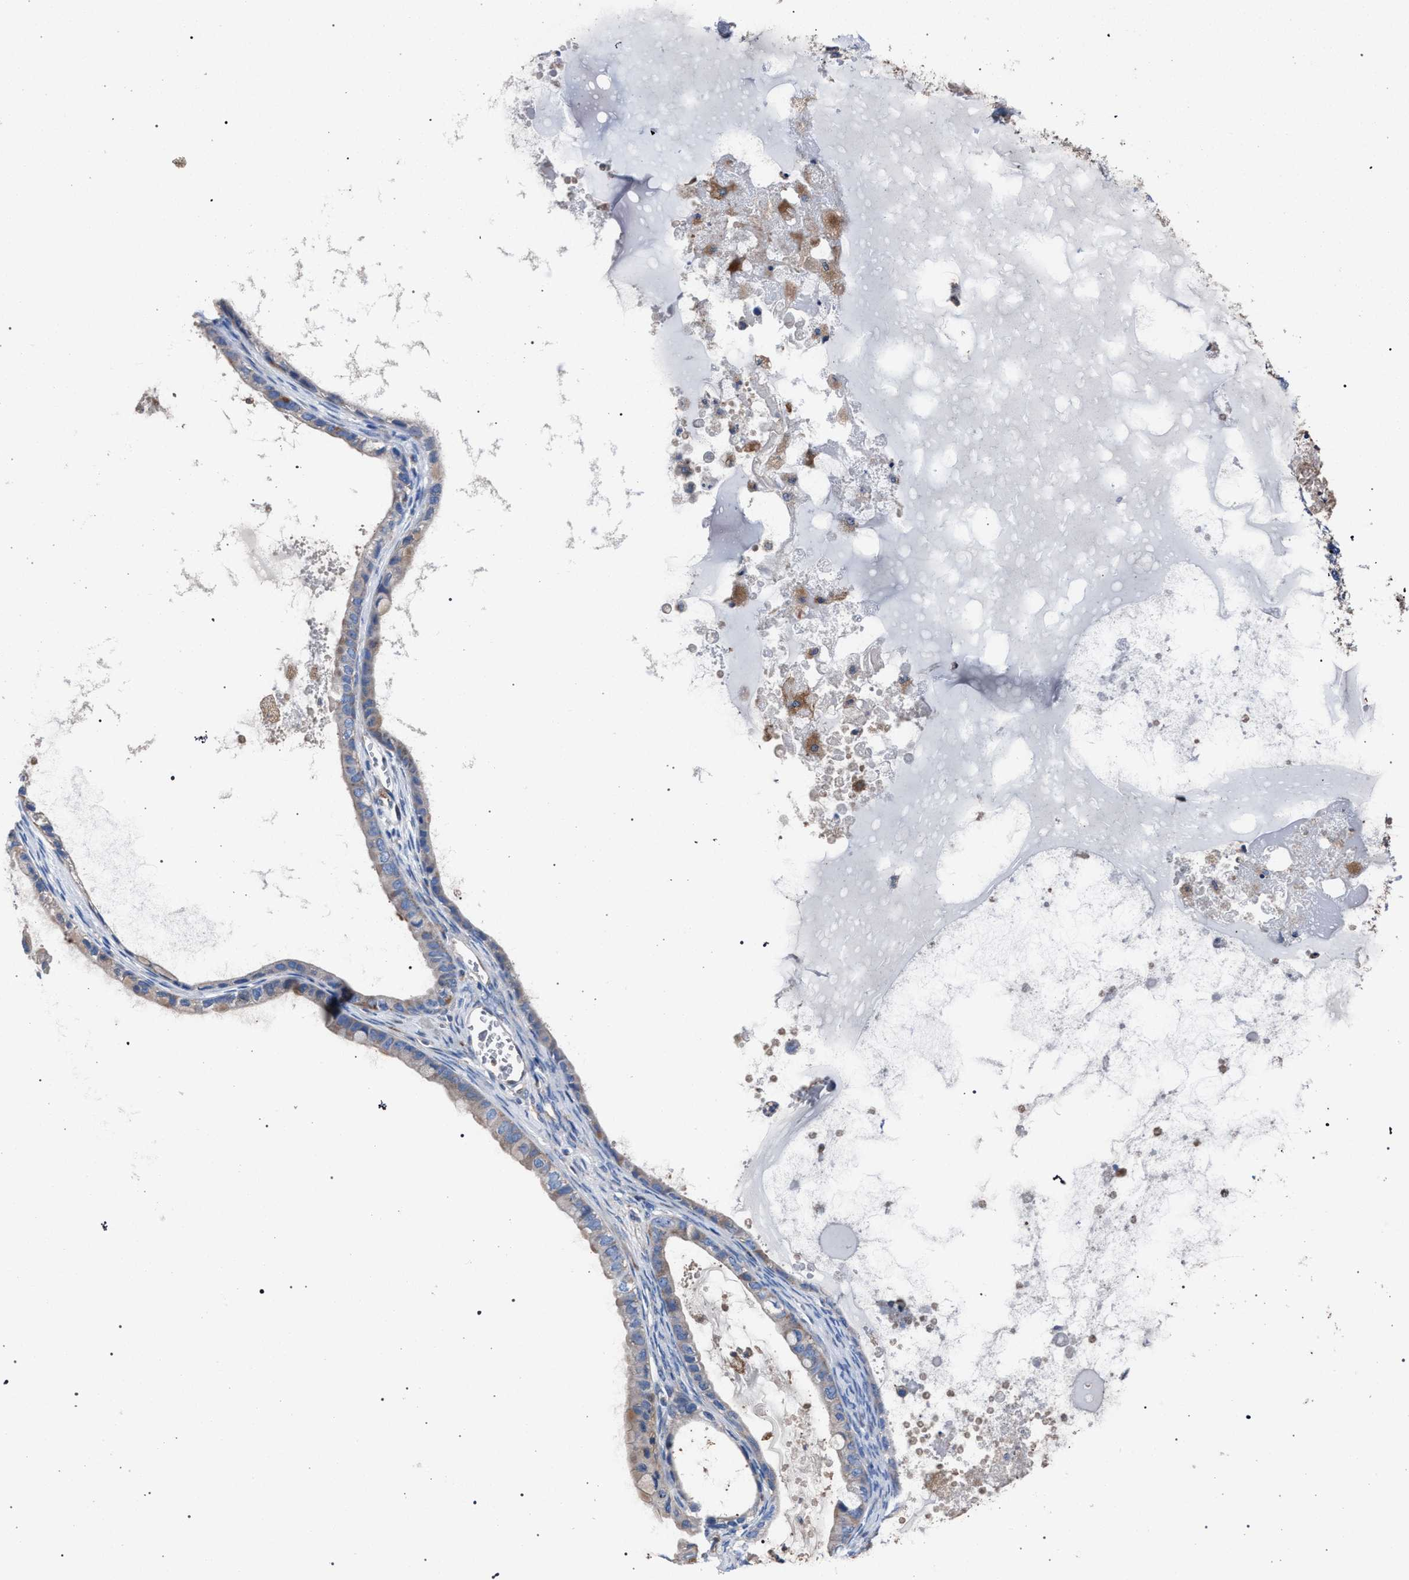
{"staining": {"intensity": "weak", "quantity": "<25%", "location": "cytoplasmic/membranous"}, "tissue": "ovarian cancer", "cell_type": "Tumor cells", "image_type": "cancer", "snomed": [{"axis": "morphology", "description": "Cystadenocarcinoma, mucinous, NOS"}, {"axis": "topography", "description": "Ovary"}], "caption": "This is an immunohistochemistry photomicrograph of ovarian cancer (mucinous cystadenocarcinoma). There is no staining in tumor cells.", "gene": "ATP6V0A1", "patient": {"sex": "female", "age": 80}}